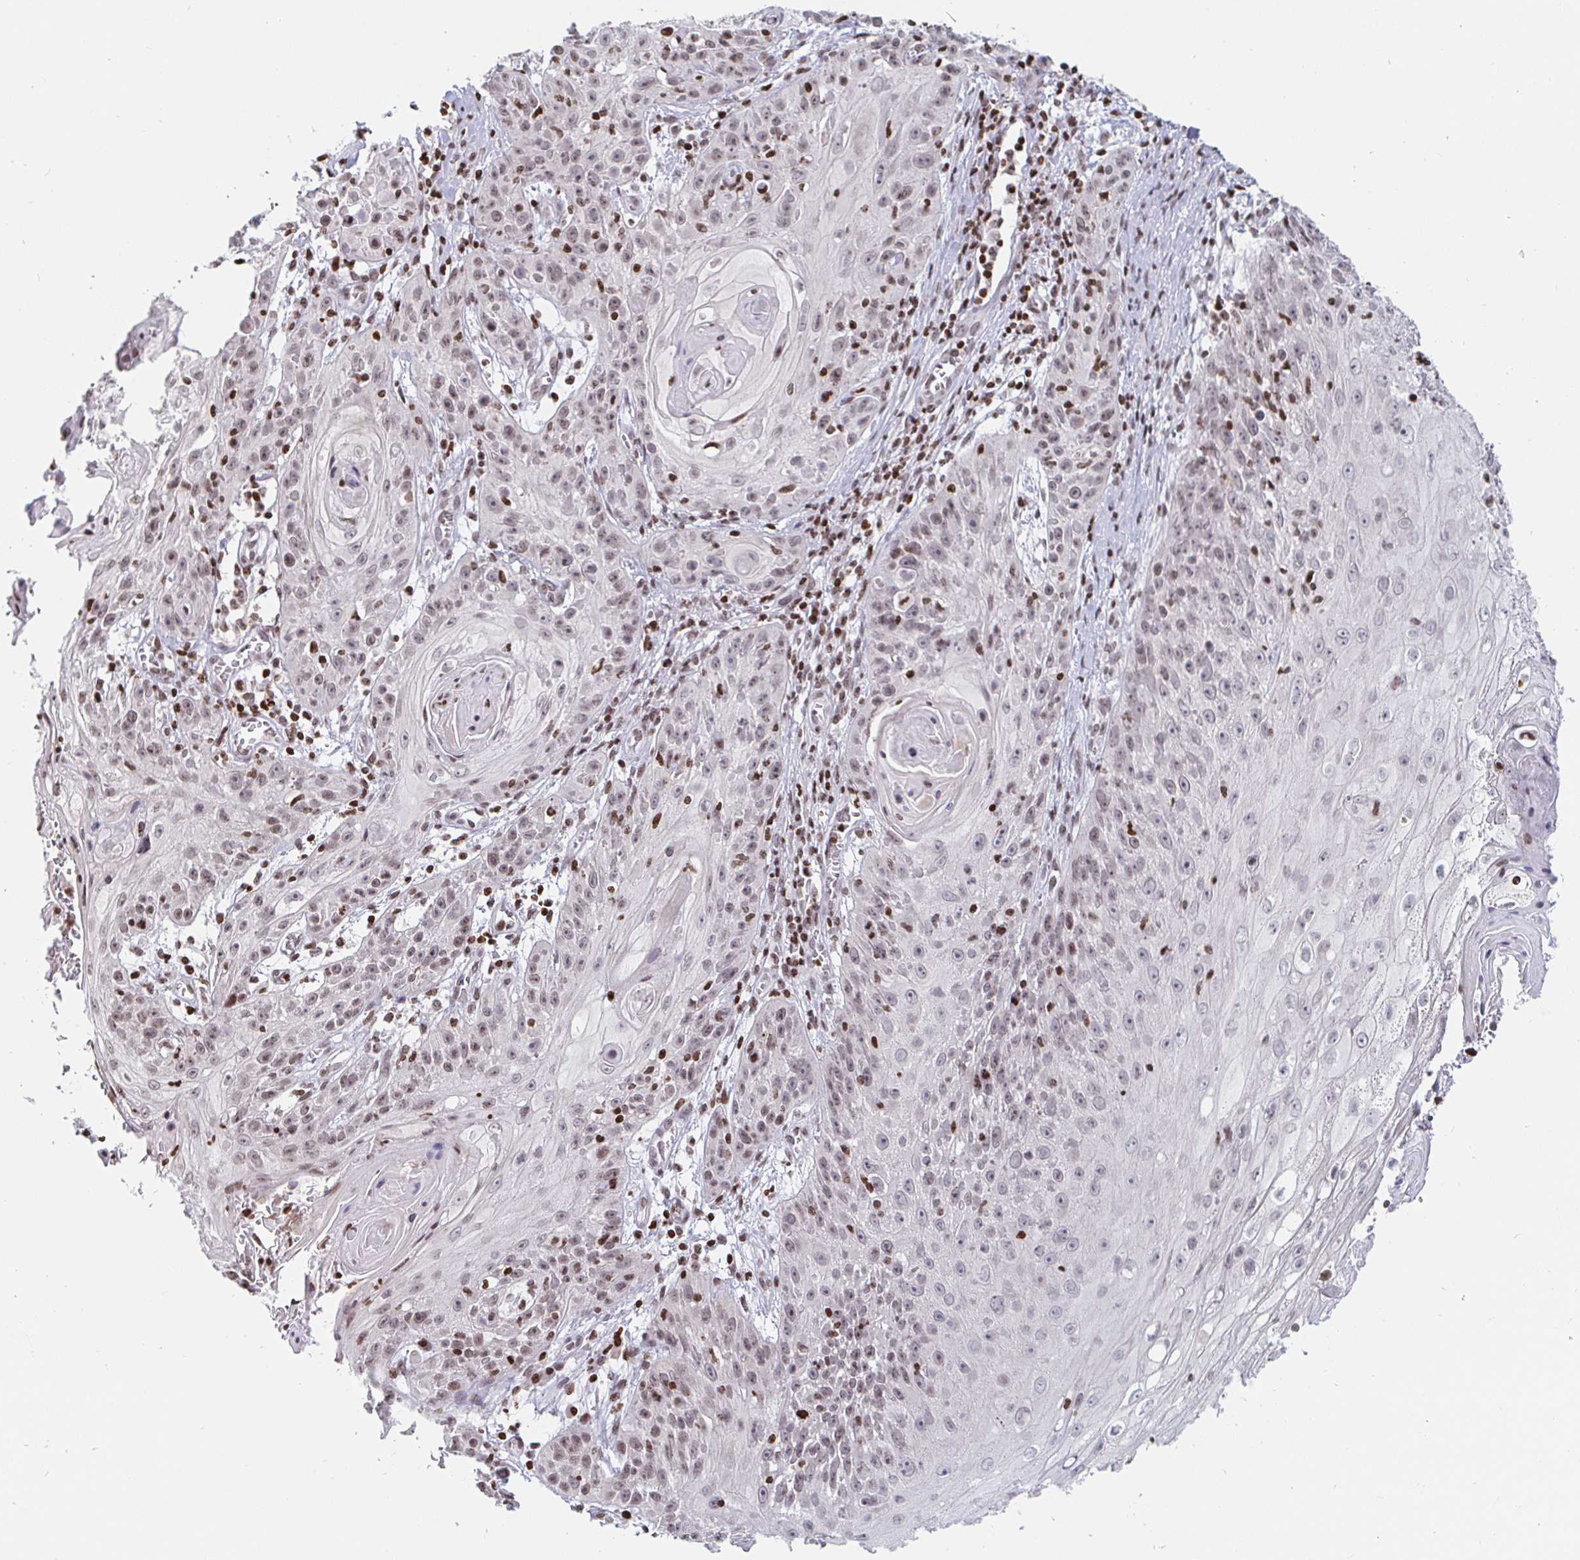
{"staining": {"intensity": "weak", "quantity": "25%-75%", "location": "nuclear"}, "tissue": "skin cancer", "cell_type": "Tumor cells", "image_type": "cancer", "snomed": [{"axis": "morphology", "description": "Squamous cell carcinoma, NOS"}, {"axis": "topography", "description": "Skin"}, {"axis": "topography", "description": "Vulva"}], "caption": "Tumor cells exhibit weak nuclear positivity in approximately 25%-75% of cells in skin cancer.", "gene": "HOXC10", "patient": {"sex": "female", "age": 76}}